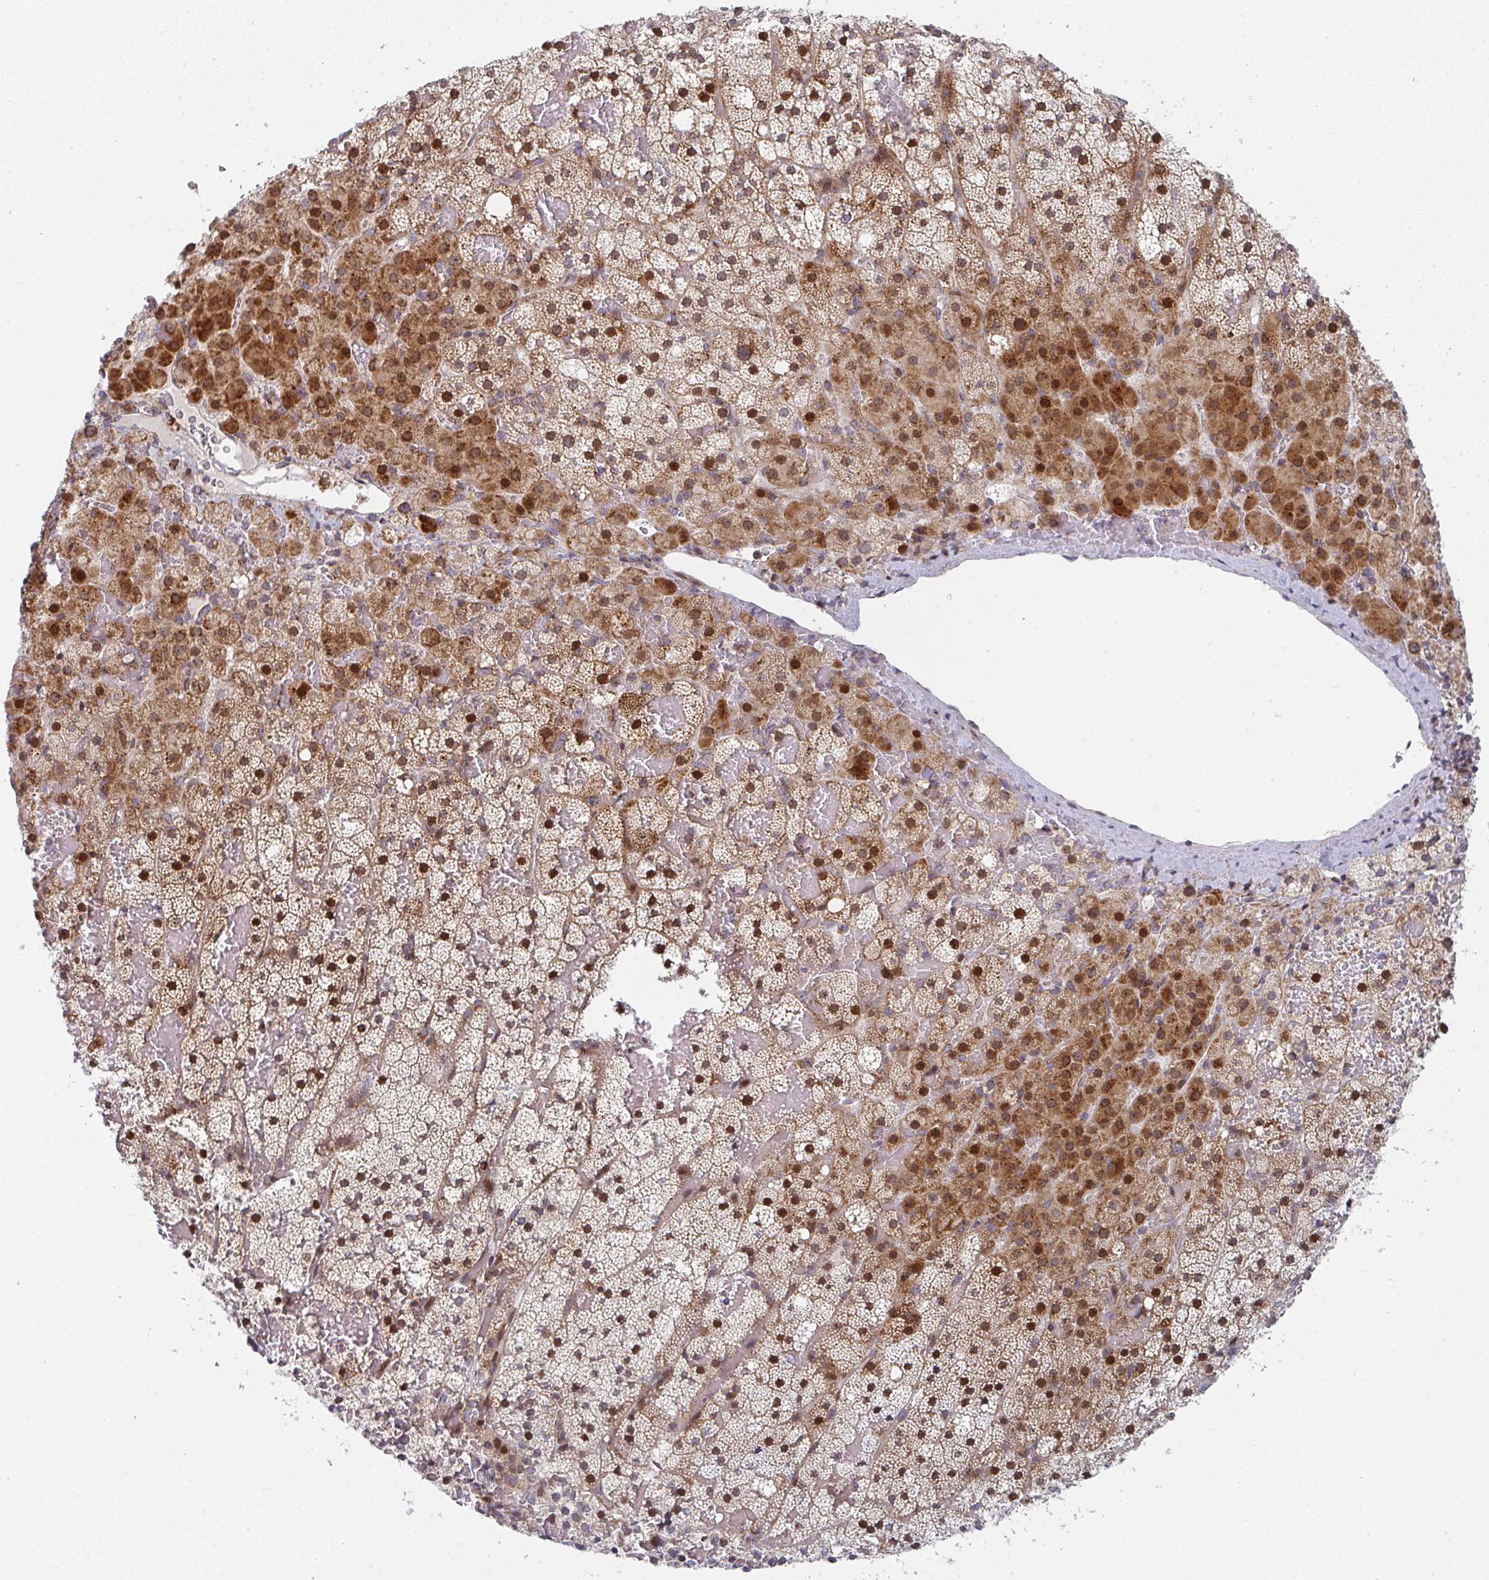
{"staining": {"intensity": "moderate", "quantity": ">75%", "location": "cytoplasmic/membranous,nuclear"}, "tissue": "adrenal gland", "cell_type": "Glandular cells", "image_type": "normal", "snomed": [{"axis": "morphology", "description": "Normal tissue, NOS"}, {"axis": "topography", "description": "Adrenal gland"}], "caption": "Brown immunohistochemical staining in normal human adrenal gland displays moderate cytoplasmic/membranous,nuclear expression in about >75% of glandular cells.", "gene": "PRKCH", "patient": {"sex": "male", "age": 53}}